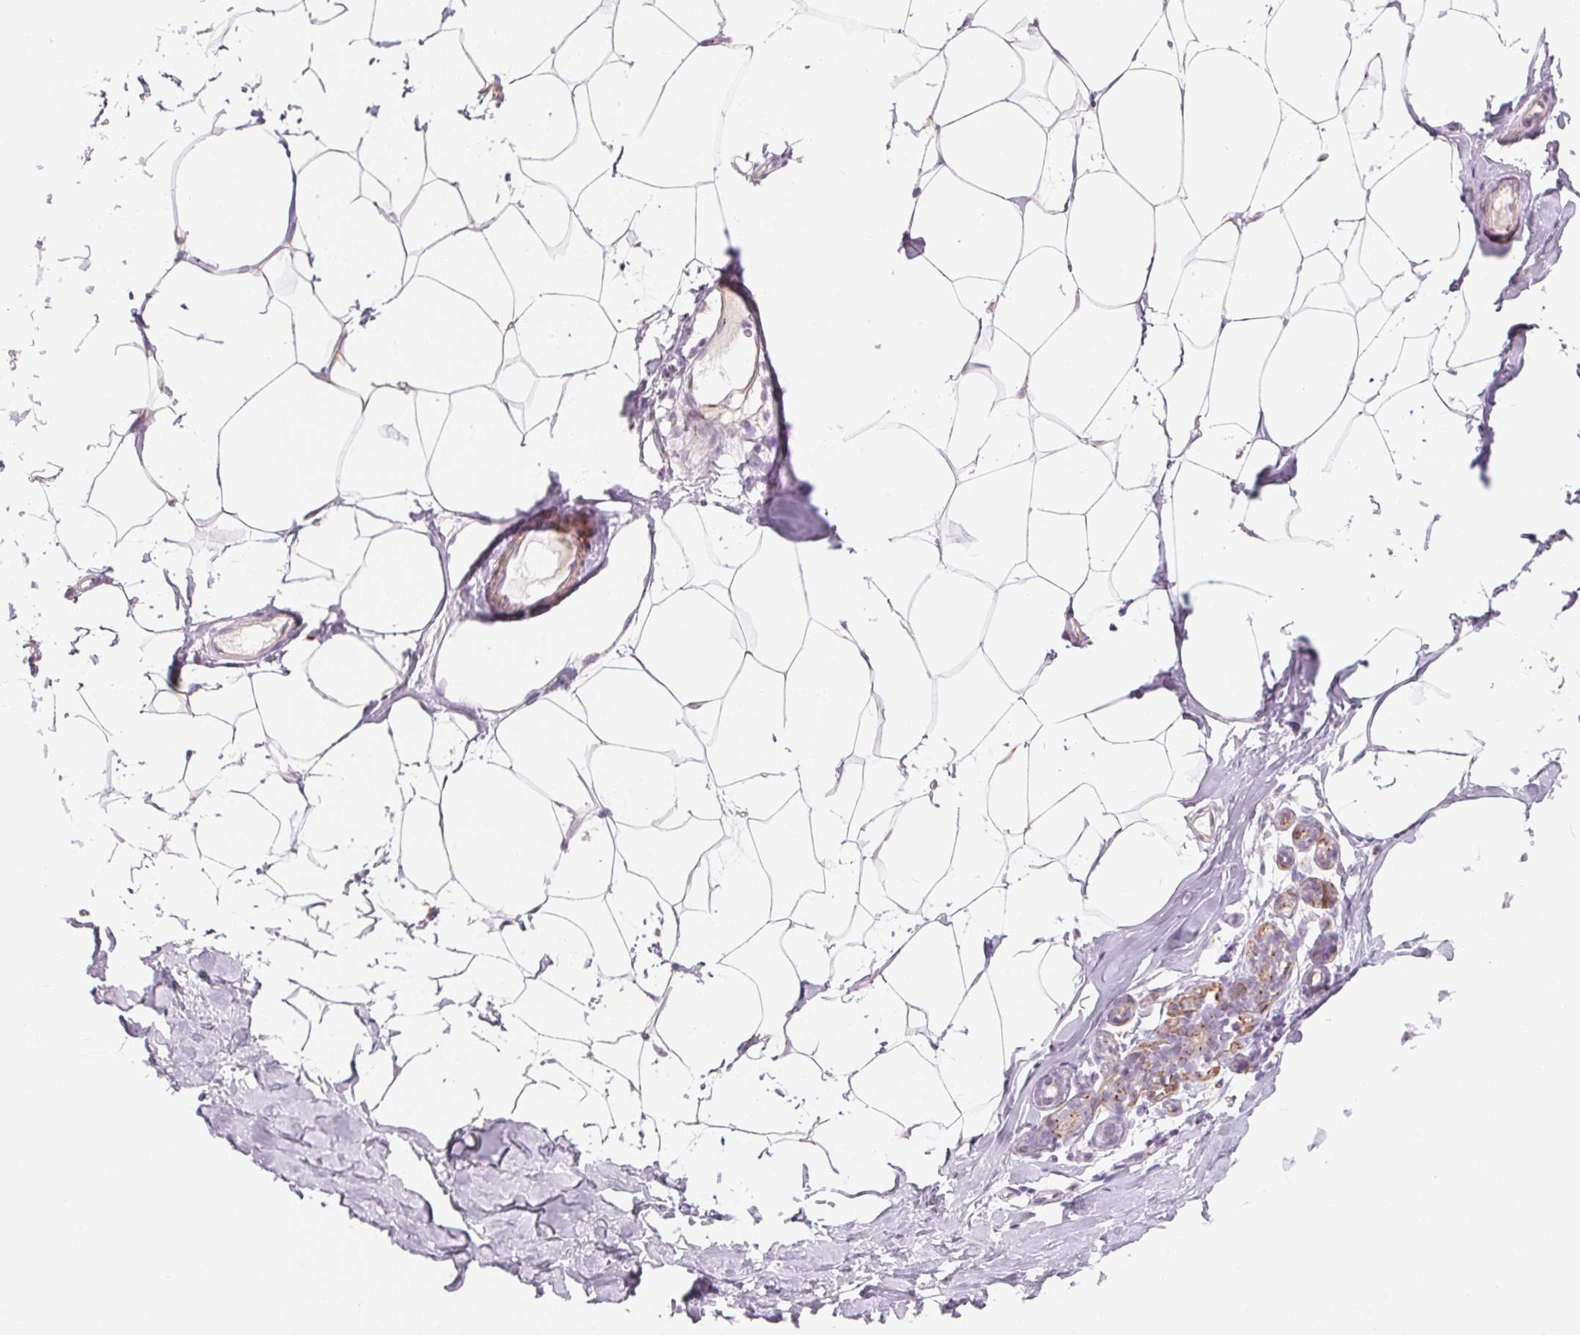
{"staining": {"intensity": "negative", "quantity": "none", "location": "none"}, "tissue": "breast", "cell_type": "Adipocytes", "image_type": "normal", "snomed": [{"axis": "morphology", "description": "Normal tissue, NOS"}, {"axis": "topography", "description": "Breast"}], "caption": "This photomicrograph is of unremarkable breast stained with IHC to label a protein in brown with the nuclei are counter-stained blue. There is no expression in adipocytes. The staining was performed using DAB (3,3'-diaminobenzidine) to visualize the protein expression in brown, while the nuclei were stained in blue with hematoxylin (Magnification: 20x).", "gene": "DRAM2", "patient": {"sex": "female", "age": 32}}